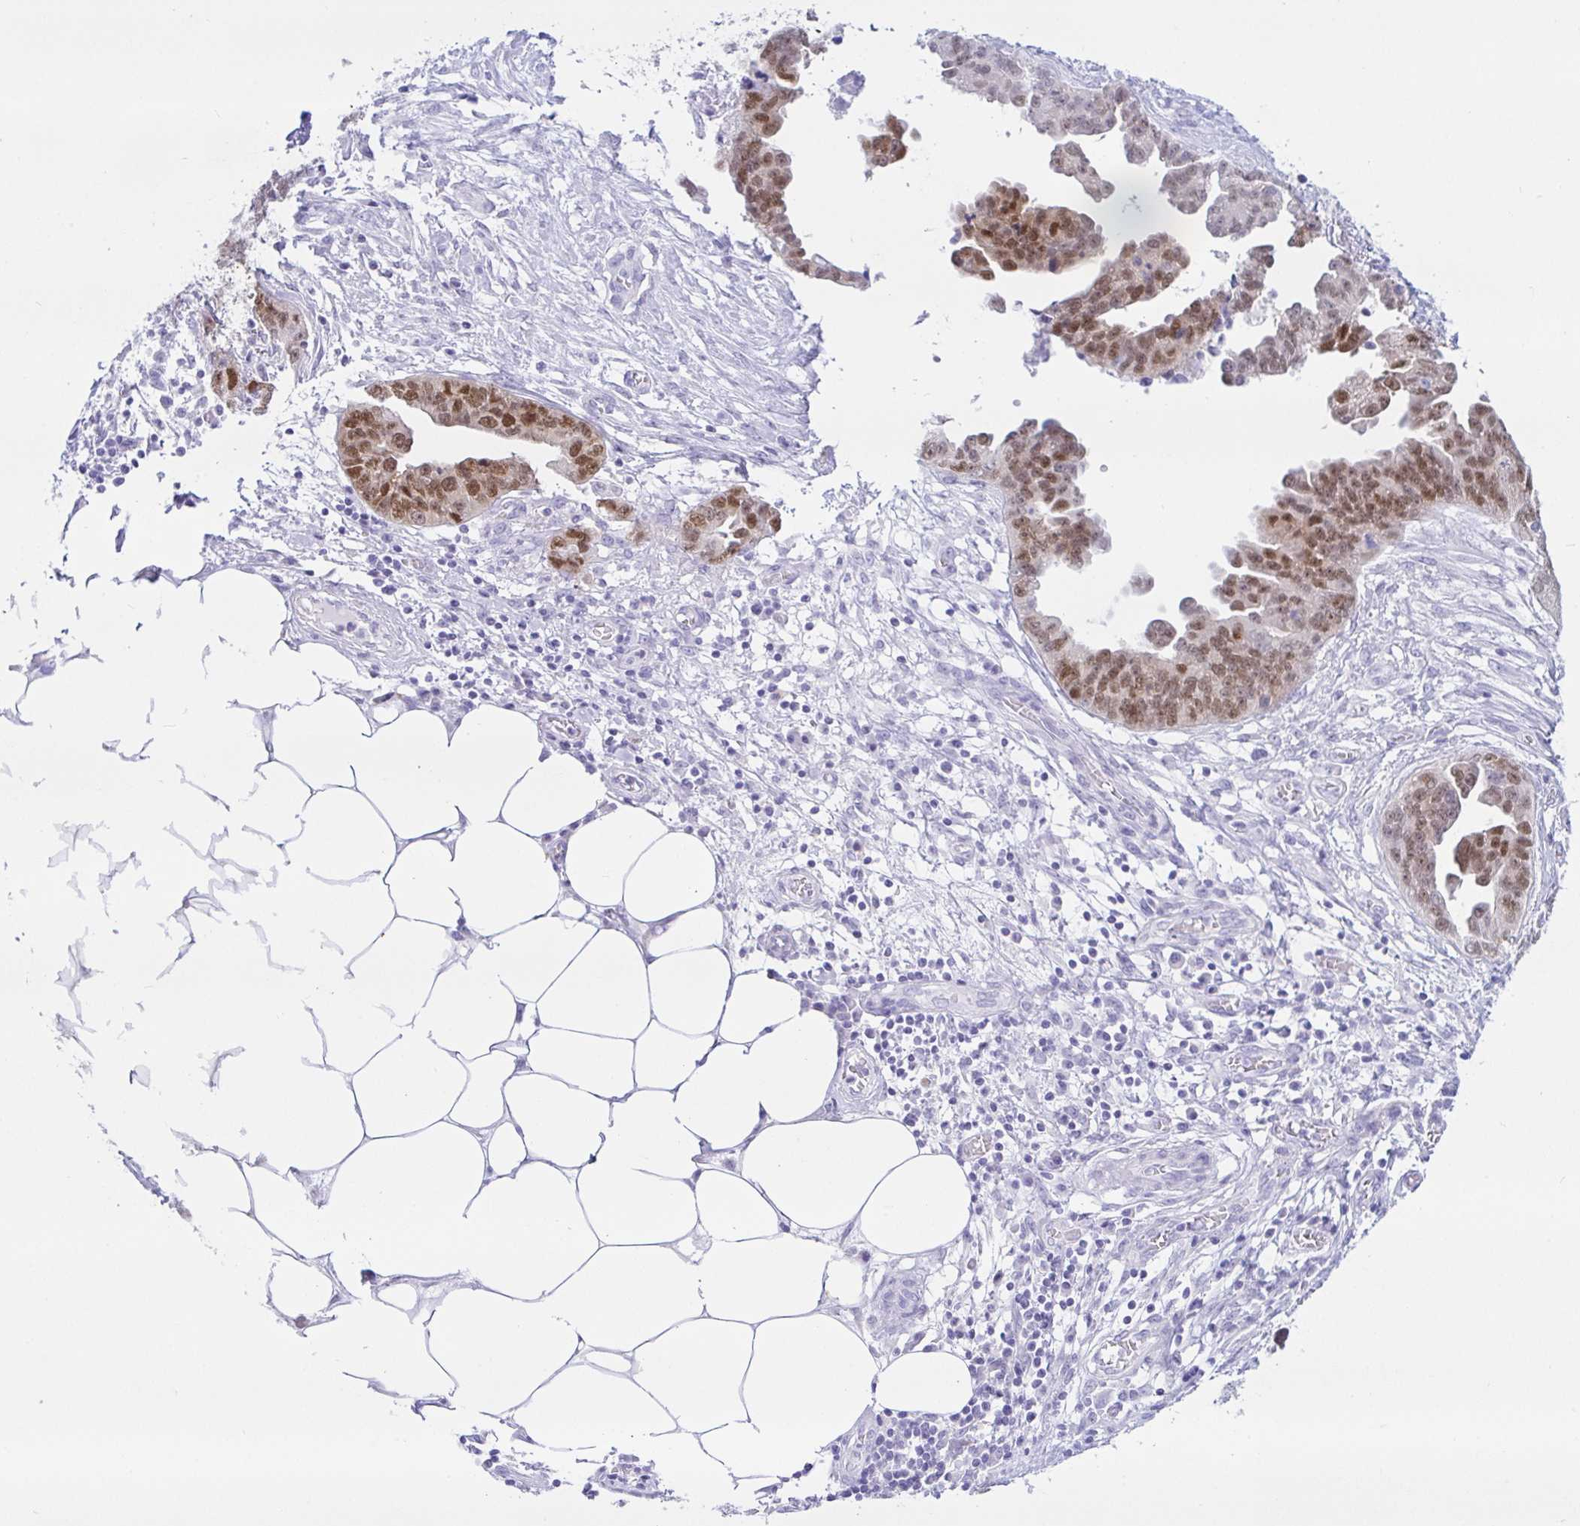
{"staining": {"intensity": "moderate", "quantity": "25%-75%", "location": "nuclear"}, "tissue": "ovarian cancer", "cell_type": "Tumor cells", "image_type": "cancer", "snomed": [{"axis": "morphology", "description": "Cystadenocarcinoma, serous, NOS"}, {"axis": "topography", "description": "Ovary"}], "caption": "Tumor cells display moderate nuclear staining in about 25%-75% of cells in ovarian serous cystadenocarcinoma. Immunohistochemistry stains the protein of interest in brown and the nuclei are stained blue.", "gene": "PAX8", "patient": {"sex": "female", "age": 75}}